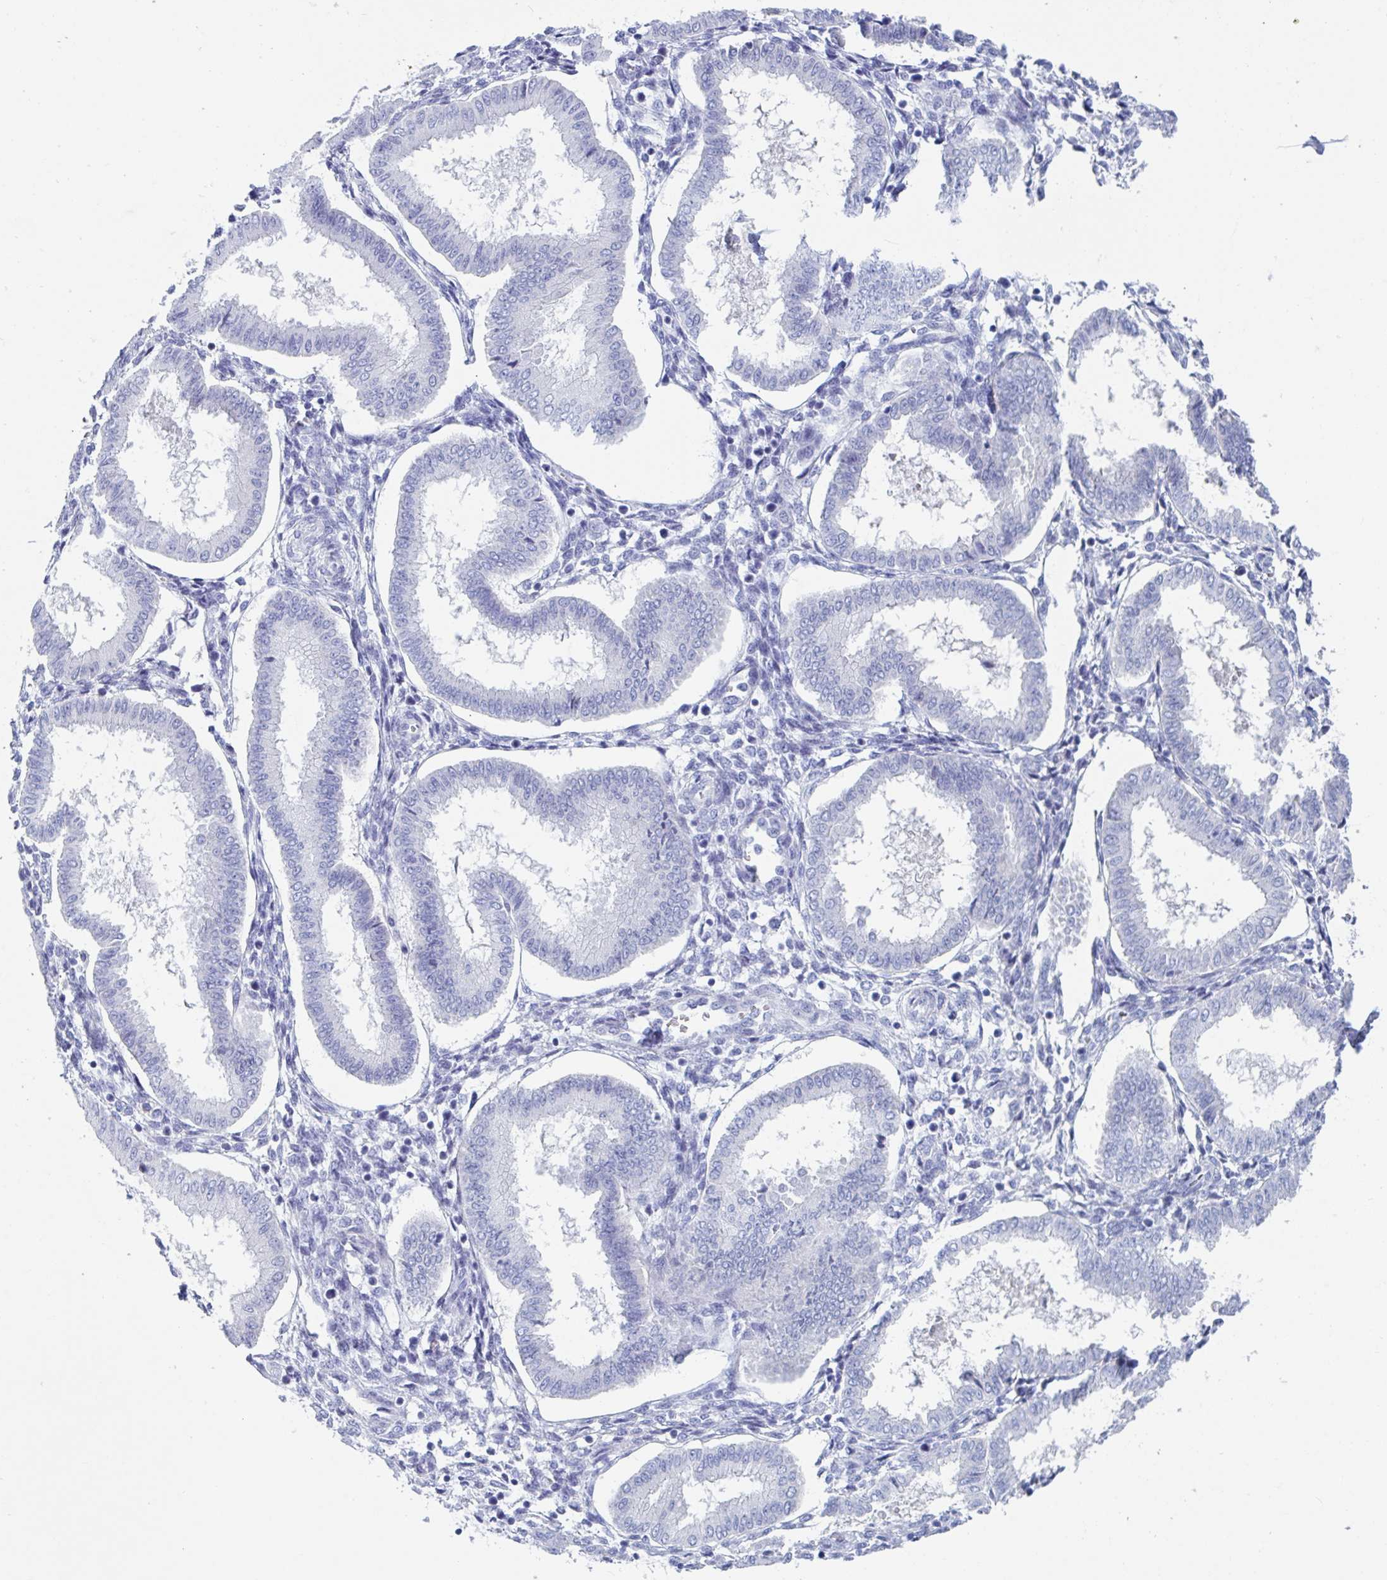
{"staining": {"intensity": "negative", "quantity": "none", "location": "none"}, "tissue": "endometrium", "cell_type": "Cells in endometrial stroma", "image_type": "normal", "snomed": [{"axis": "morphology", "description": "Normal tissue, NOS"}, {"axis": "topography", "description": "Endometrium"}], "caption": "Endometrium stained for a protein using immunohistochemistry exhibits no staining cells in endometrial stroma.", "gene": "DPEP3", "patient": {"sex": "female", "age": 24}}